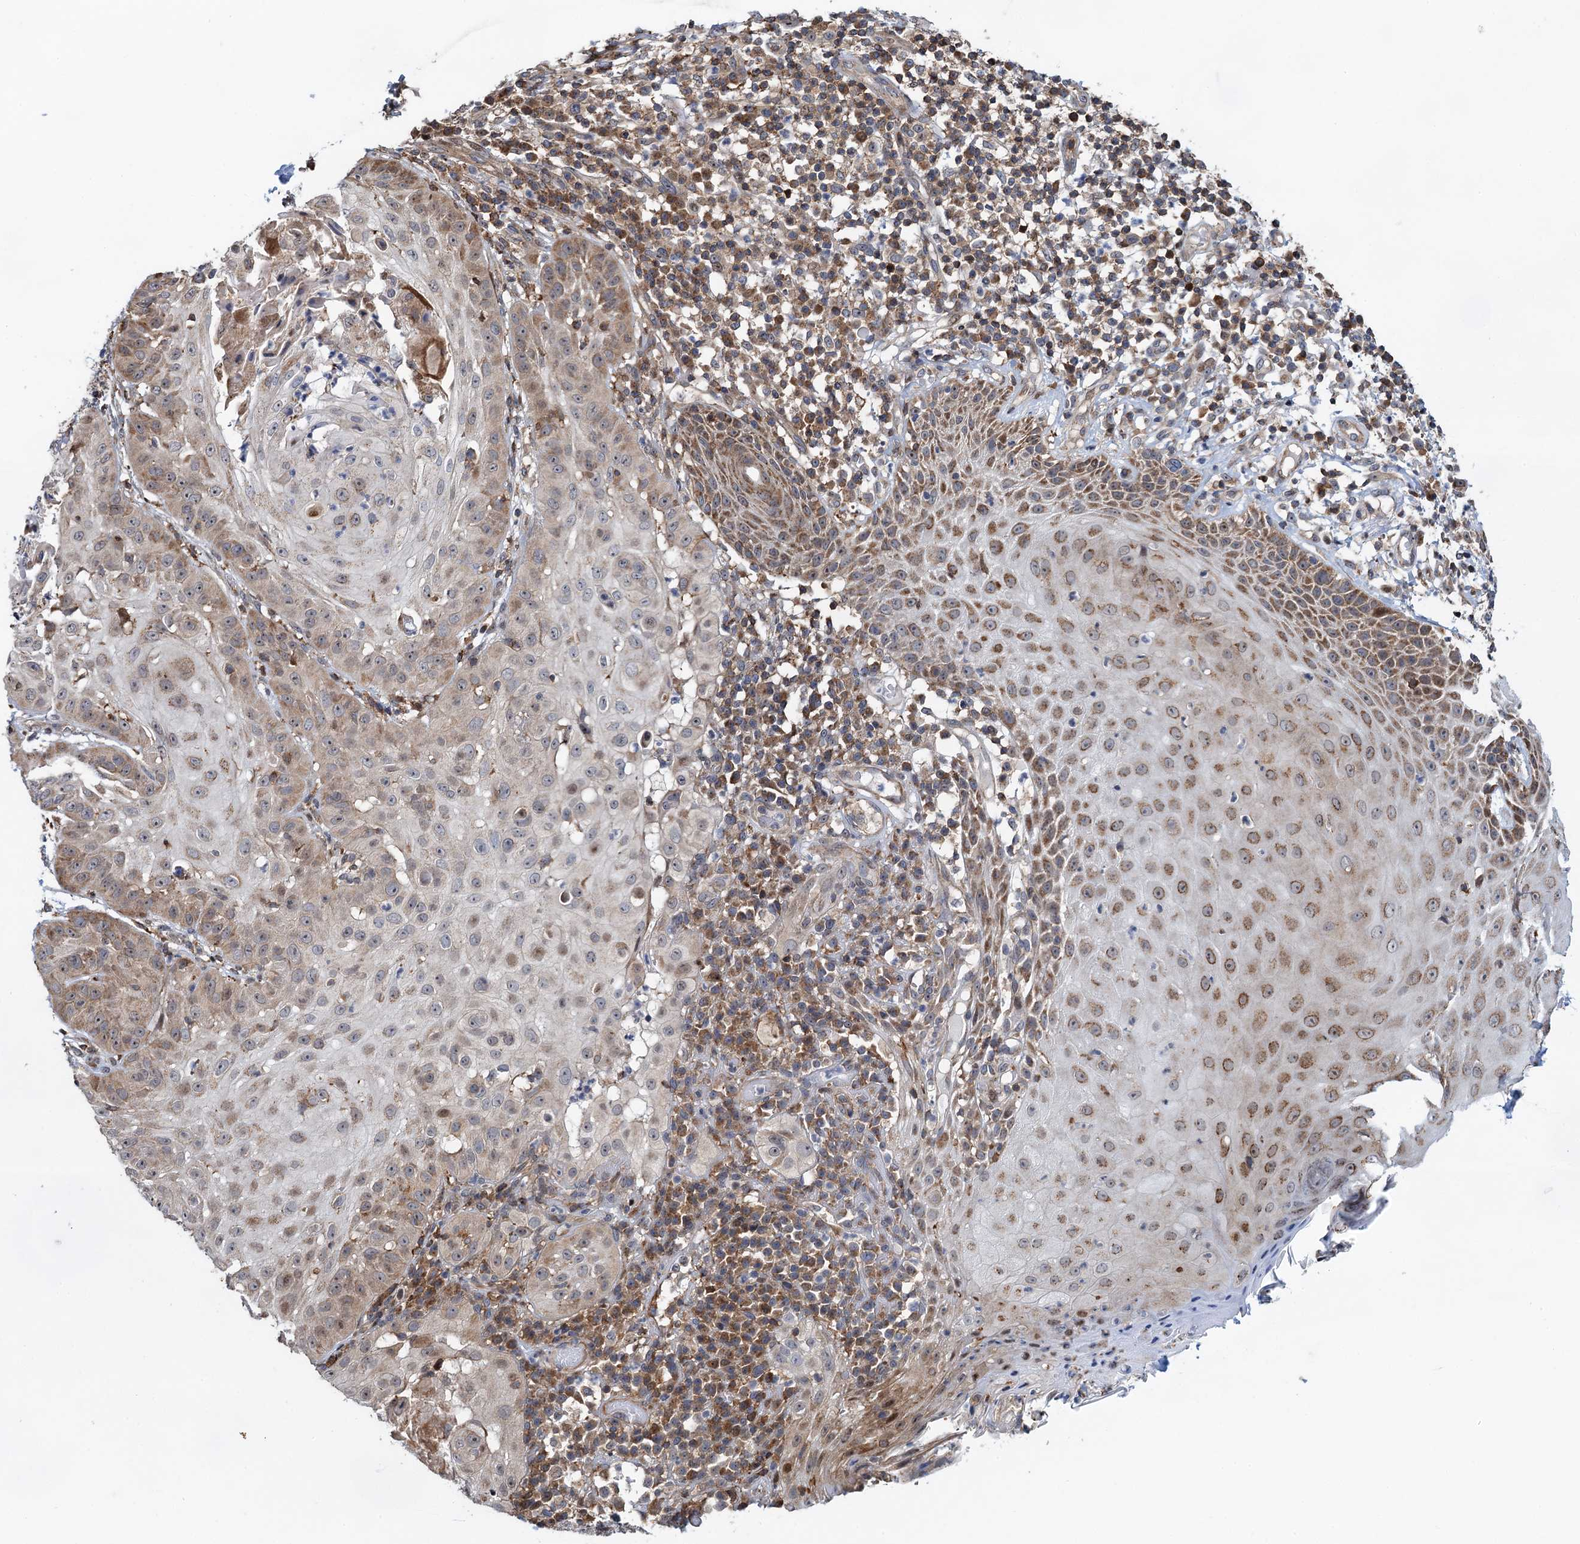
{"staining": {"intensity": "moderate", "quantity": "25%-75%", "location": "cytoplasmic/membranous"}, "tissue": "skin cancer", "cell_type": "Tumor cells", "image_type": "cancer", "snomed": [{"axis": "morphology", "description": "Normal tissue, NOS"}, {"axis": "morphology", "description": "Basal cell carcinoma"}, {"axis": "topography", "description": "Skin"}], "caption": "Basal cell carcinoma (skin) stained for a protein (brown) exhibits moderate cytoplasmic/membranous positive positivity in about 25%-75% of tumor cells.", "gene": "CCDC102A", "patient": {"sex": "male", "age": 93}}